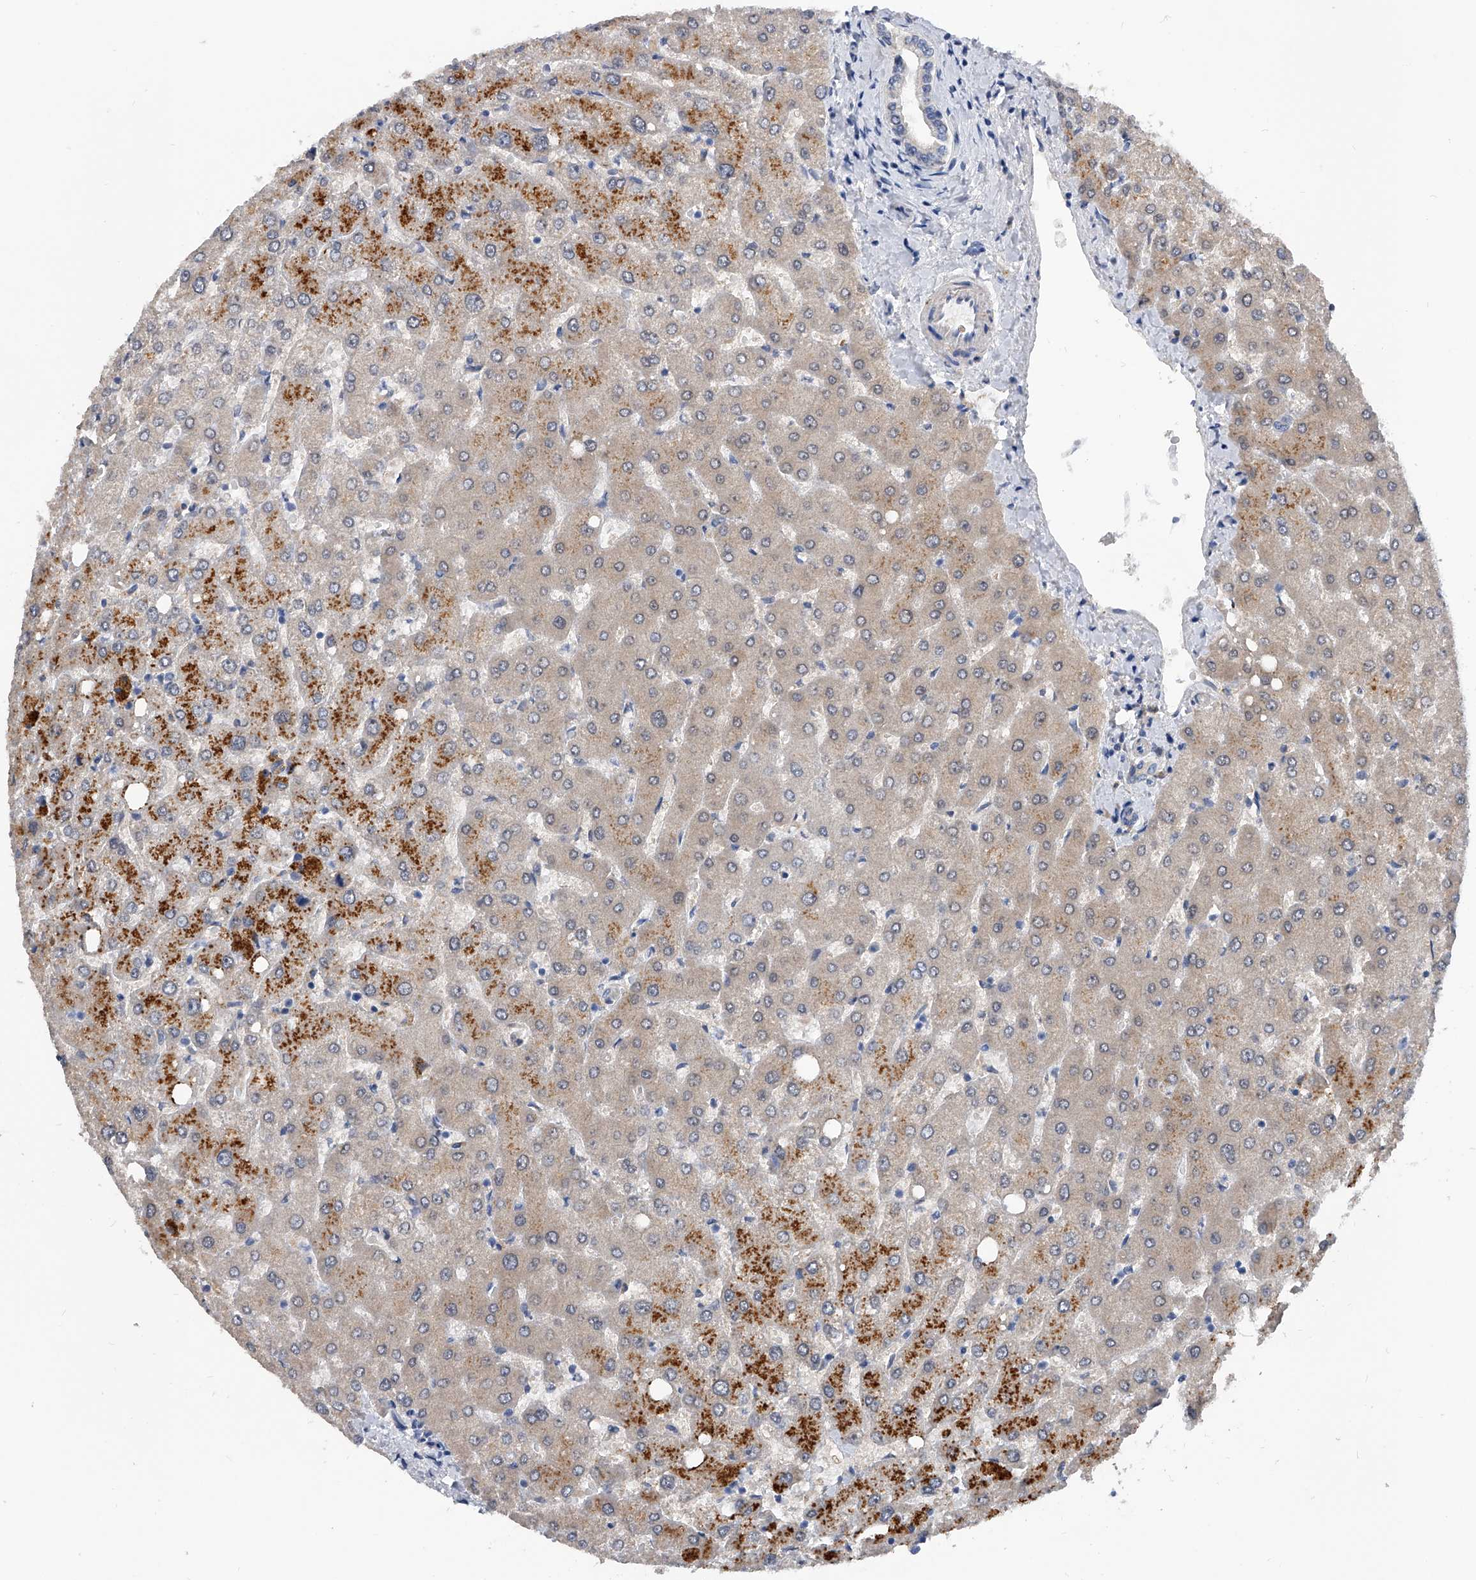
{"staining": {"intensity": "negative", "quantity": "none", "location": "none"}, "tissue": "liver", "cell_type": "Cholangiocytes", "image_type": "normal", "snomed": [{"axis": "morphology", "description": "Normal tissue, NOS"}, {"axis": "topography", "description": "Liver"}], "caption": "The immunohistochemistry (IHC) micrograph has no significant staining in cholangiocytes of liver.", "gene": "PGM3", "patient": {"sex": "female", "age": 54}}